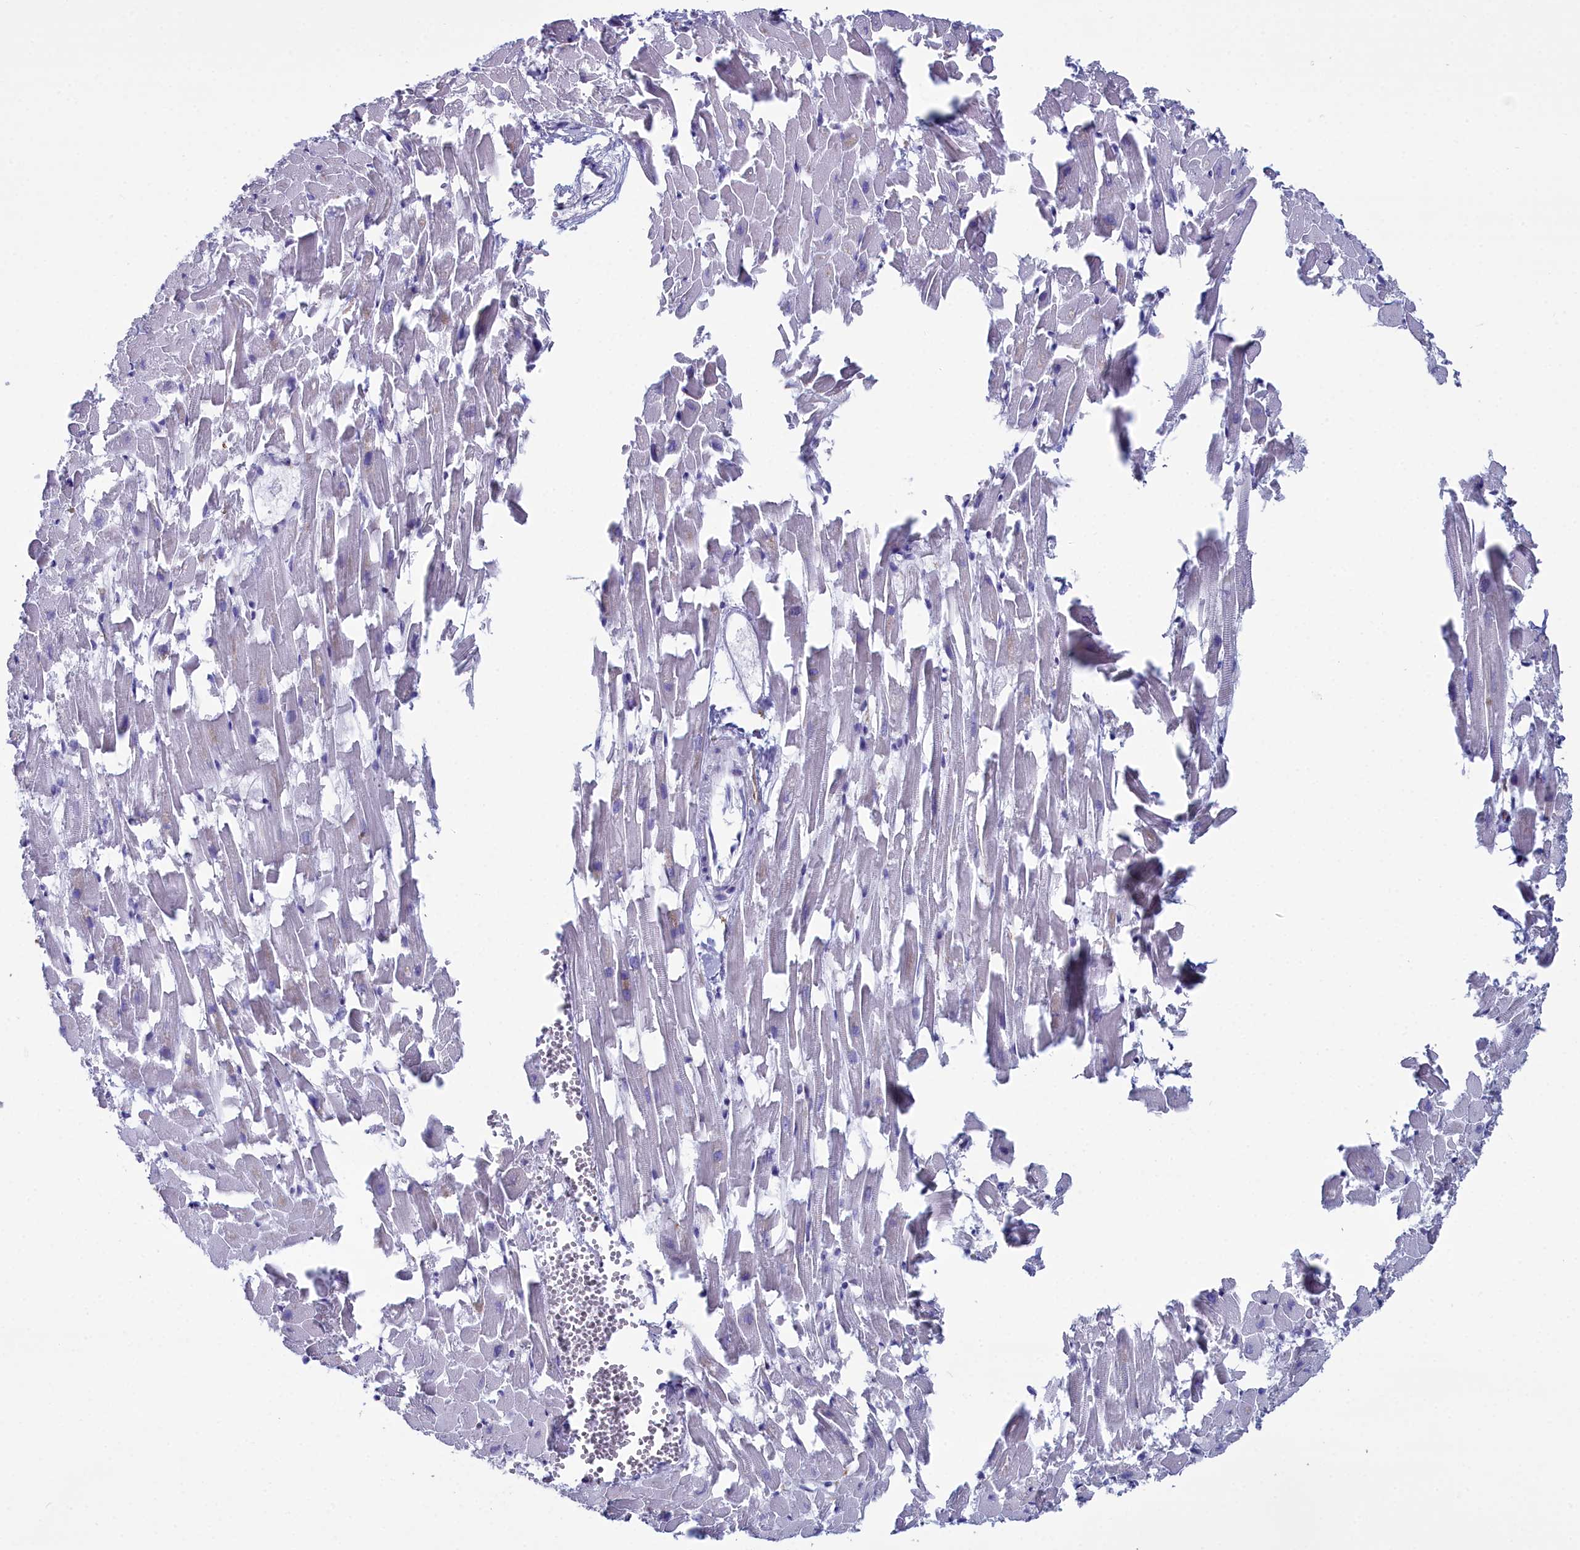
{"staining": {"intensity": "negative", "quantity": "none", "location": "none"}, "tissue": "heart muscle", "cell_type": "Cardiomyocytes", "image_type": "normal", "snomed": [{"axis": "morphology", "description": "Normal tissue, NOS"}, {"axis": "topography", "description": "Heart"}], "caption": "The photomicrograph exhibits no significant staining in cardiomyocytes of heart muscle.", "gene": "MAP6", "patient": {"sex": "female", "age": 64}}